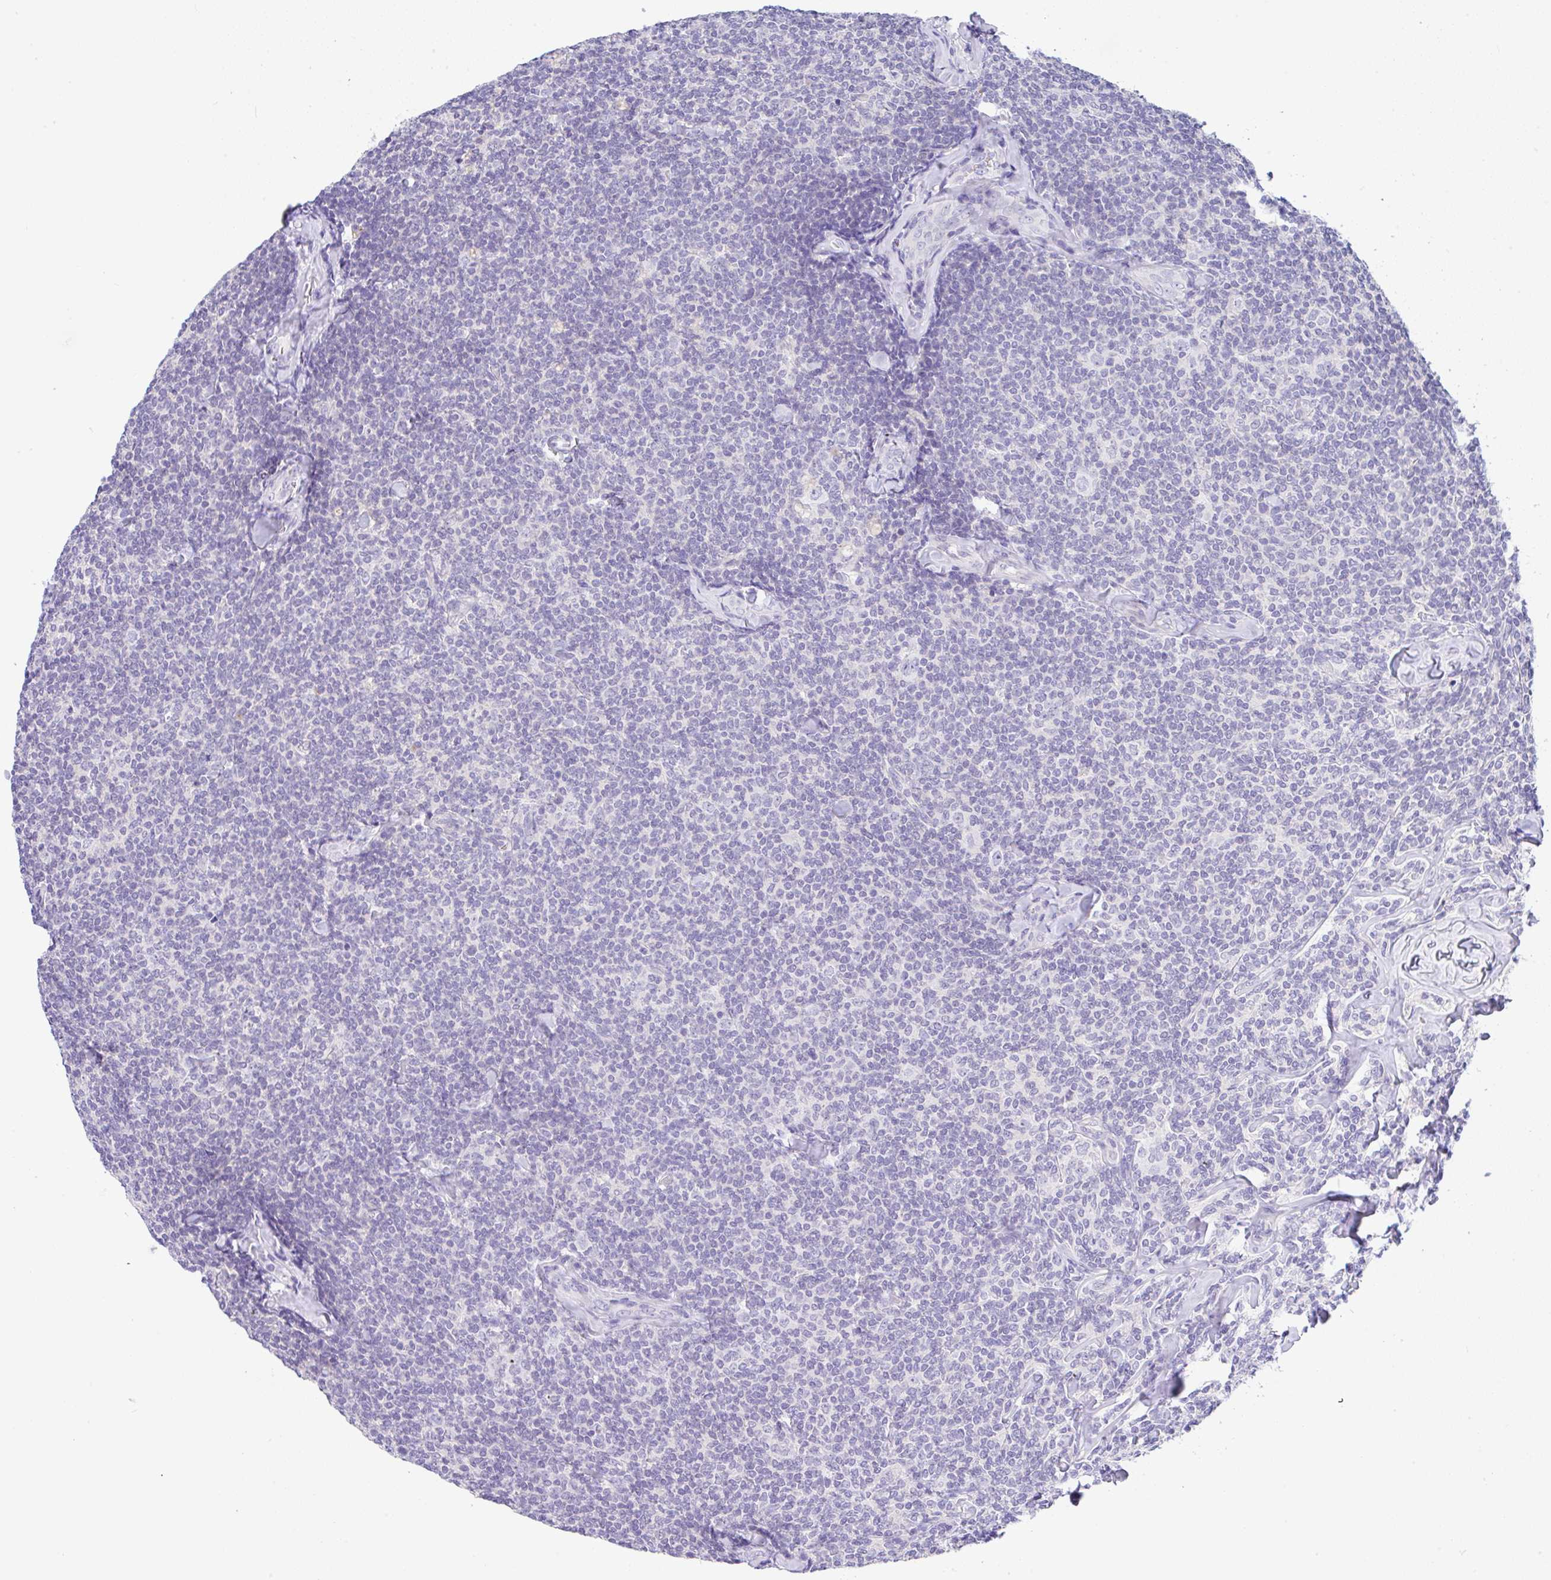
{"staining": {"intensity": "negative", "quantity": "none", "location": "none"}, "tissue": "lymphoma", "cell_type": "Tumor cells", "image_type": "cancer", "snomed": [{"axis": "morphology", "description": "Malignant lymphoma, non-Hodgkin's type, Low grade"}, {"axis": "topography", "description": "Lymph node"}], "caption": "Immunohistochemistry image of neoplastic tissue: human low-grade malignant lymphoma, non-Hodgkin's type stained with DAB (3,3'-diaminobenzidine) exhibits no significant protein staining in tumor cells.", "gene": "SERPINE3", "patient": {"sex": "female", "age": 56}}